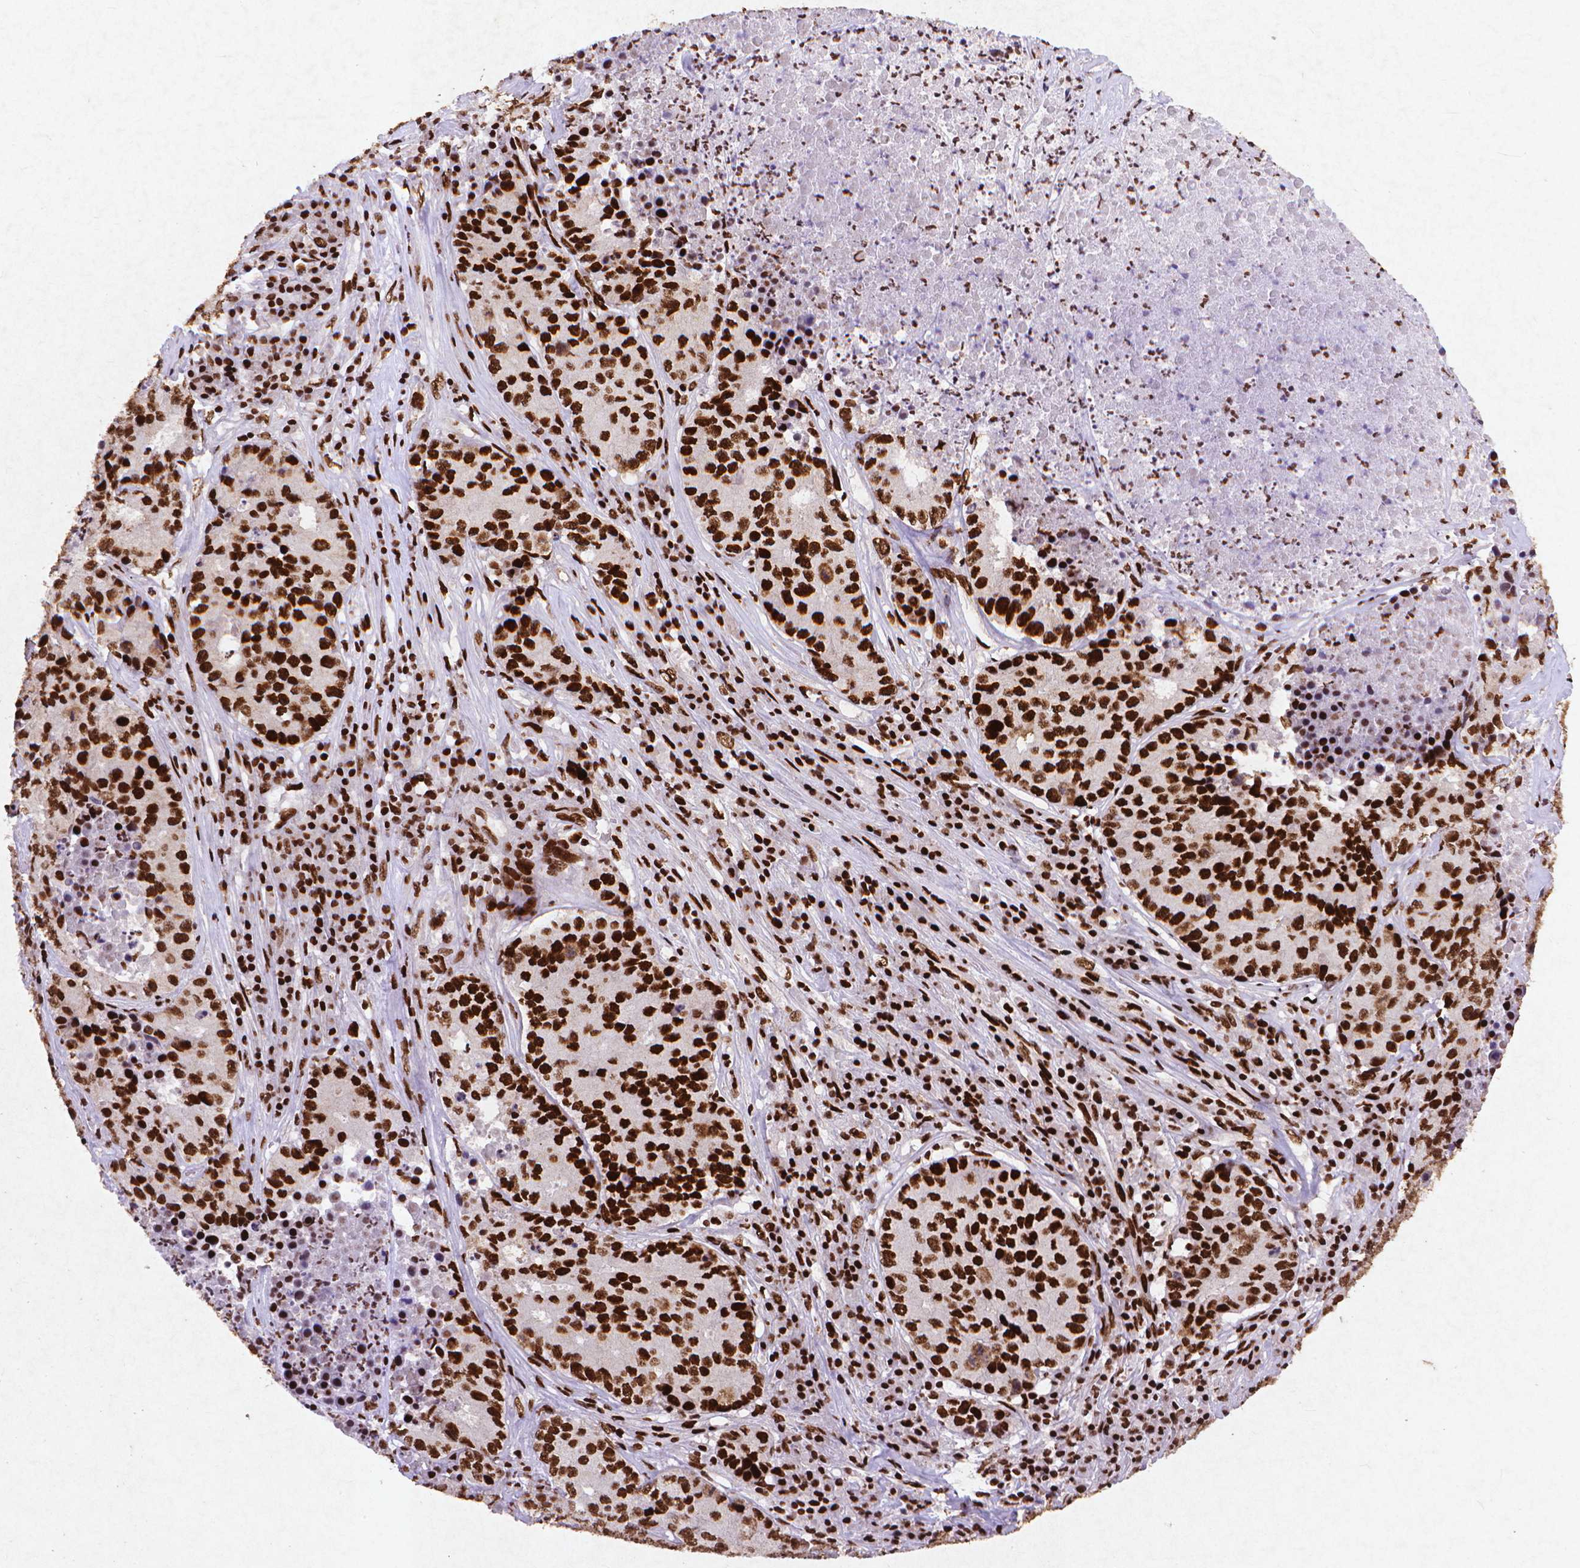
{"staining": {"intensity": "strong", "quantity": ">75%", "location": "nuclear"}, "tissue": "stomach cancer", "cell_type": "Tumor cells", "image_type": "cancer", "snomed": [{"axis": "morphology", "description": "Adenocarcinoma, NOS"}, {"axis": "topography", "description": "Stomach"}], "caption": "A micrograph showing strong nuclear positivity in about >75% of tumor cells in stomach adenocarcinoma, as visualized by brown immunohistochemical staining.", "gene": "CITED2", "patient": {"sex": "male", "age": 71}}